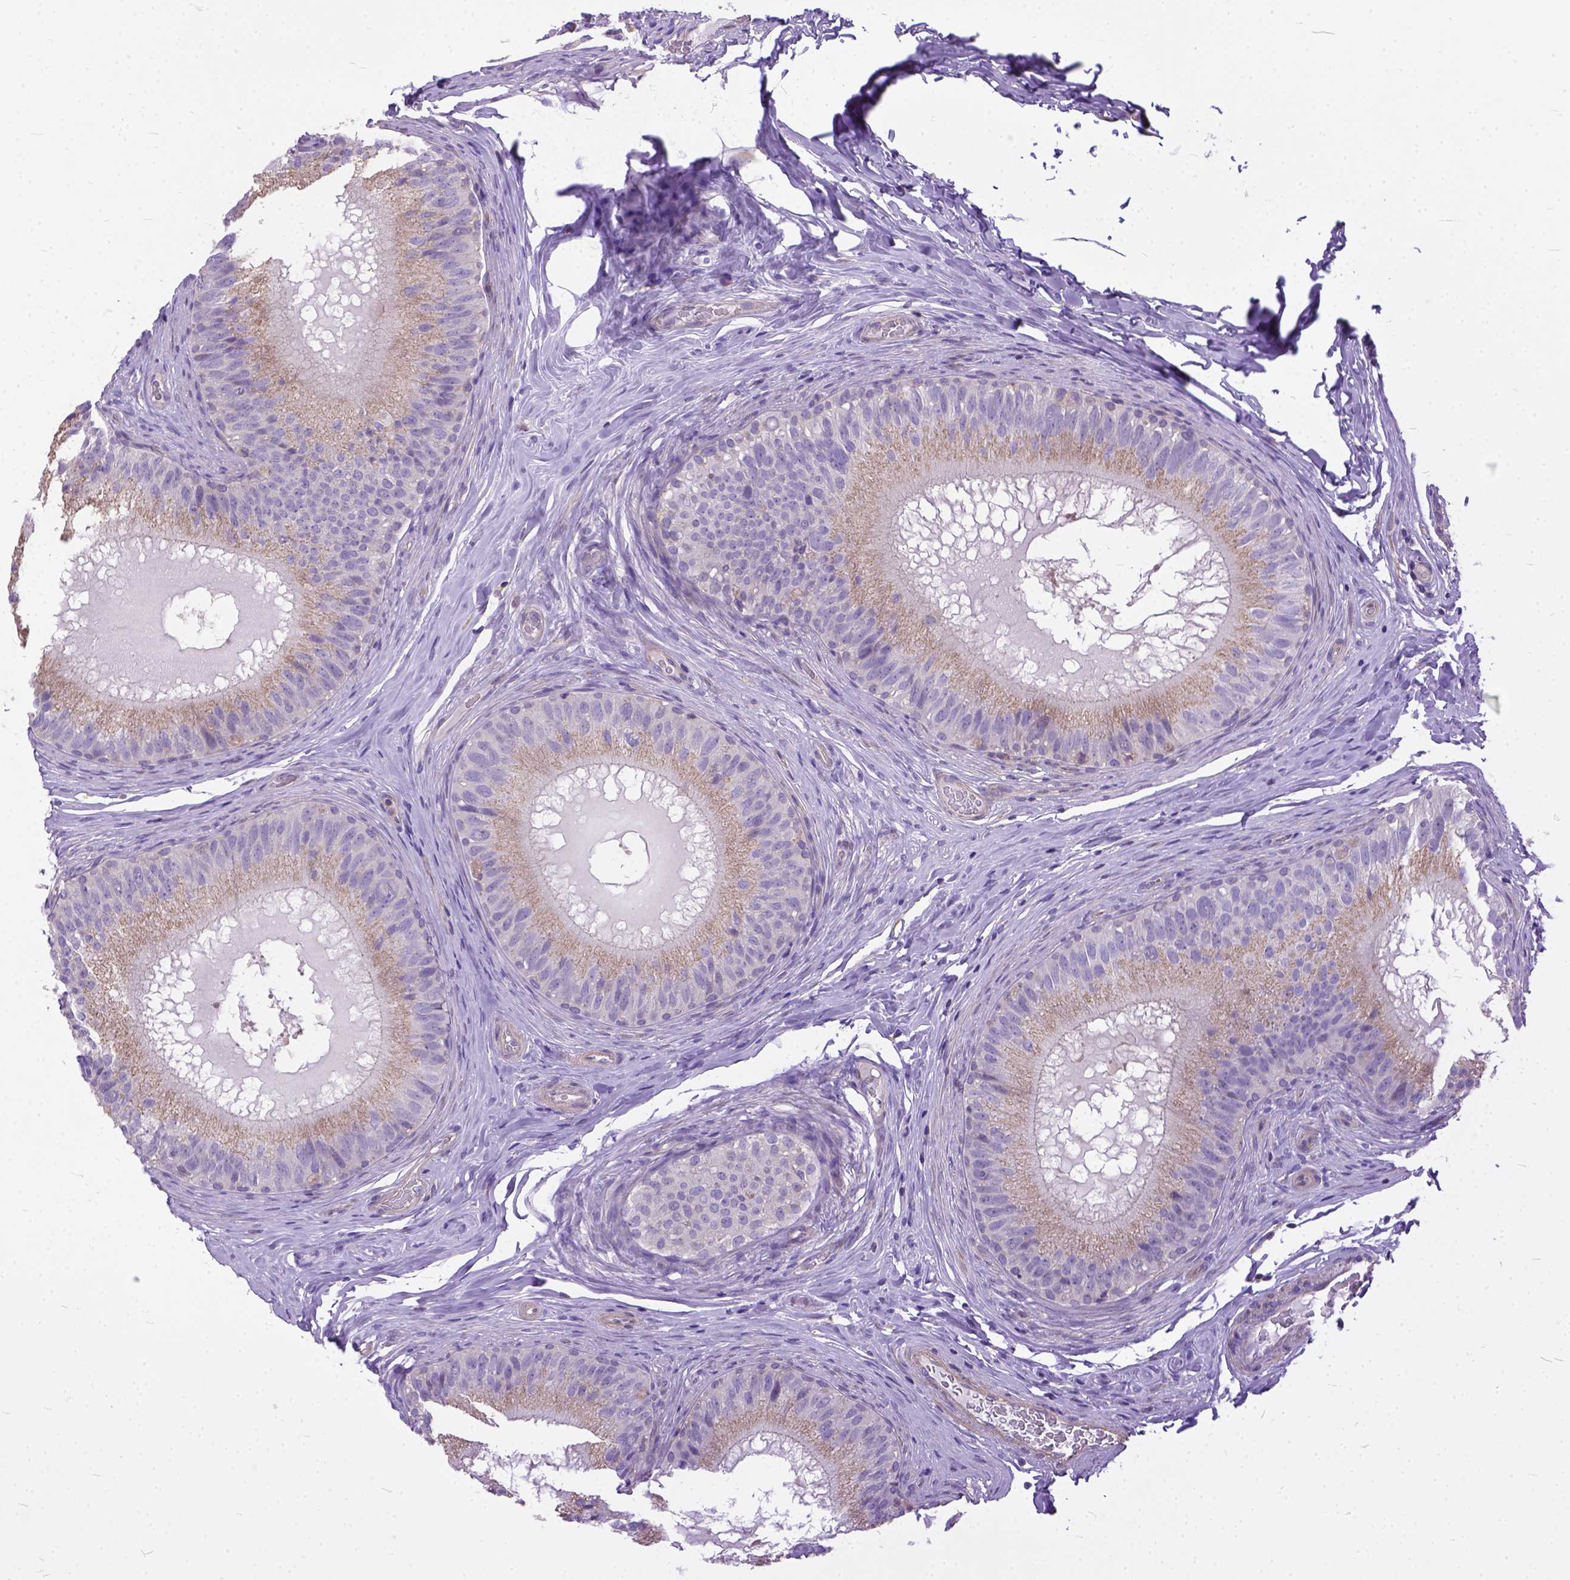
{"staining": {"intensity": "weak", "quantity": "25%-75%", "location": "cytoplasmic/membranous"}, "tissue": "epididymis", "cell_type": "Glandular cells", "image_type": "normal", "snomed": [{"axis": "morphology", "description": "Normal tissue, NOS"}, {"axis": "topography", "description": "Epididymis"}], "caption": "Approximately 25%-75% of glandular cells in unremarkable human epididymis exhibit weak cytoplasmic/membranous protein positivity as visualized by brown immunohistochemical staining.", "gene": "BANF2", "patient": {"sex": "male", "age": 34}}